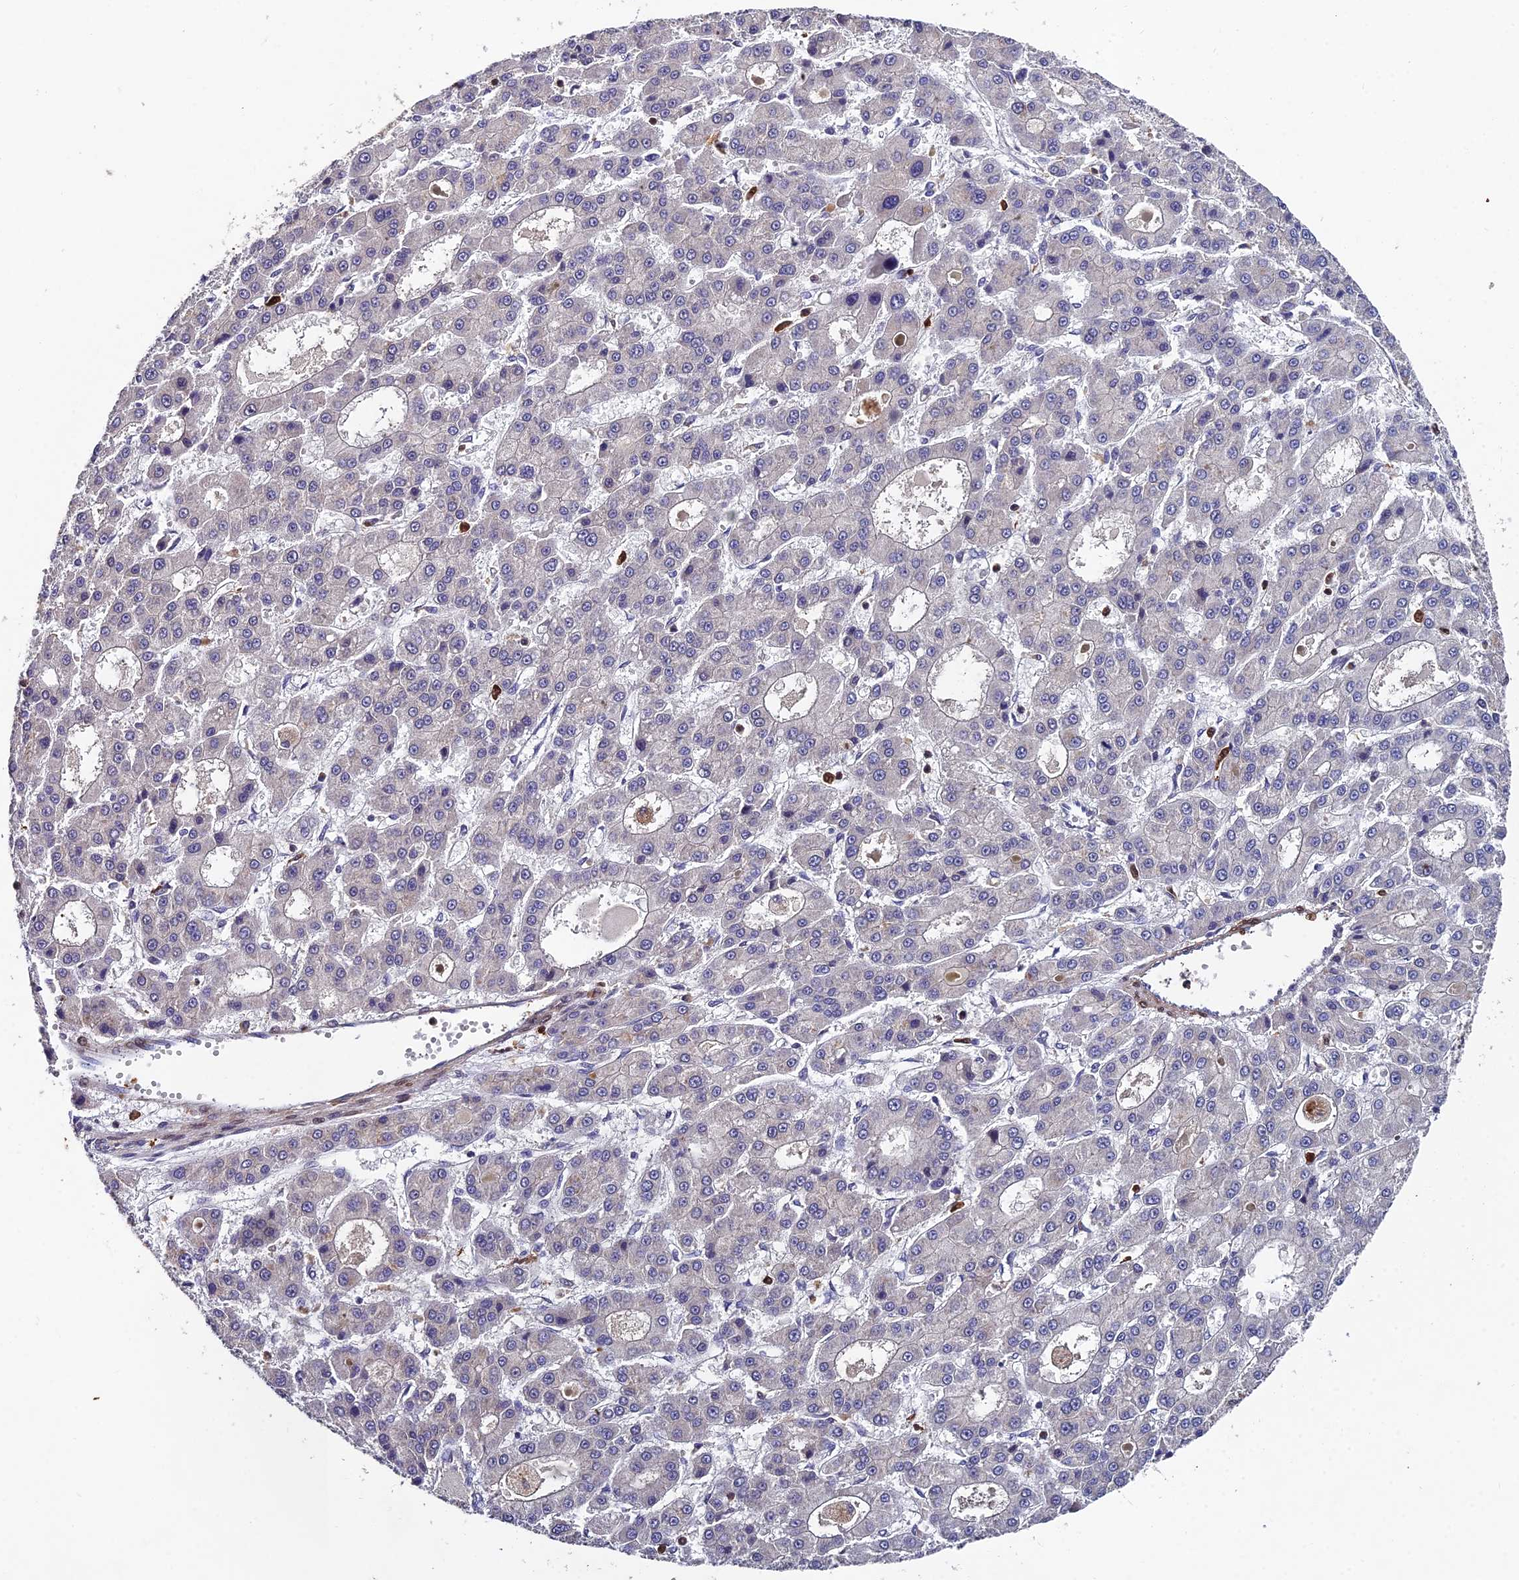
{"staining": {"intensity": "negative", "quantity": "none", "location": "none"}, "tissue": "liver cancer", "cell_type": "Tumor cells", "image_type": "cancer", "snomed": [{"axis": "morphology", "description": "Carcinoma, Hepatocellular, NOS"}, {"axis": "topography", "description": "Liver"}], "caption": "Immunohistochemistry of human liver cancer (hepatocellular carcinoma) demonstrates no positivity in tumor cells.", "gene": "GALK2", "patient": {"sex": "male", "age": 70}}